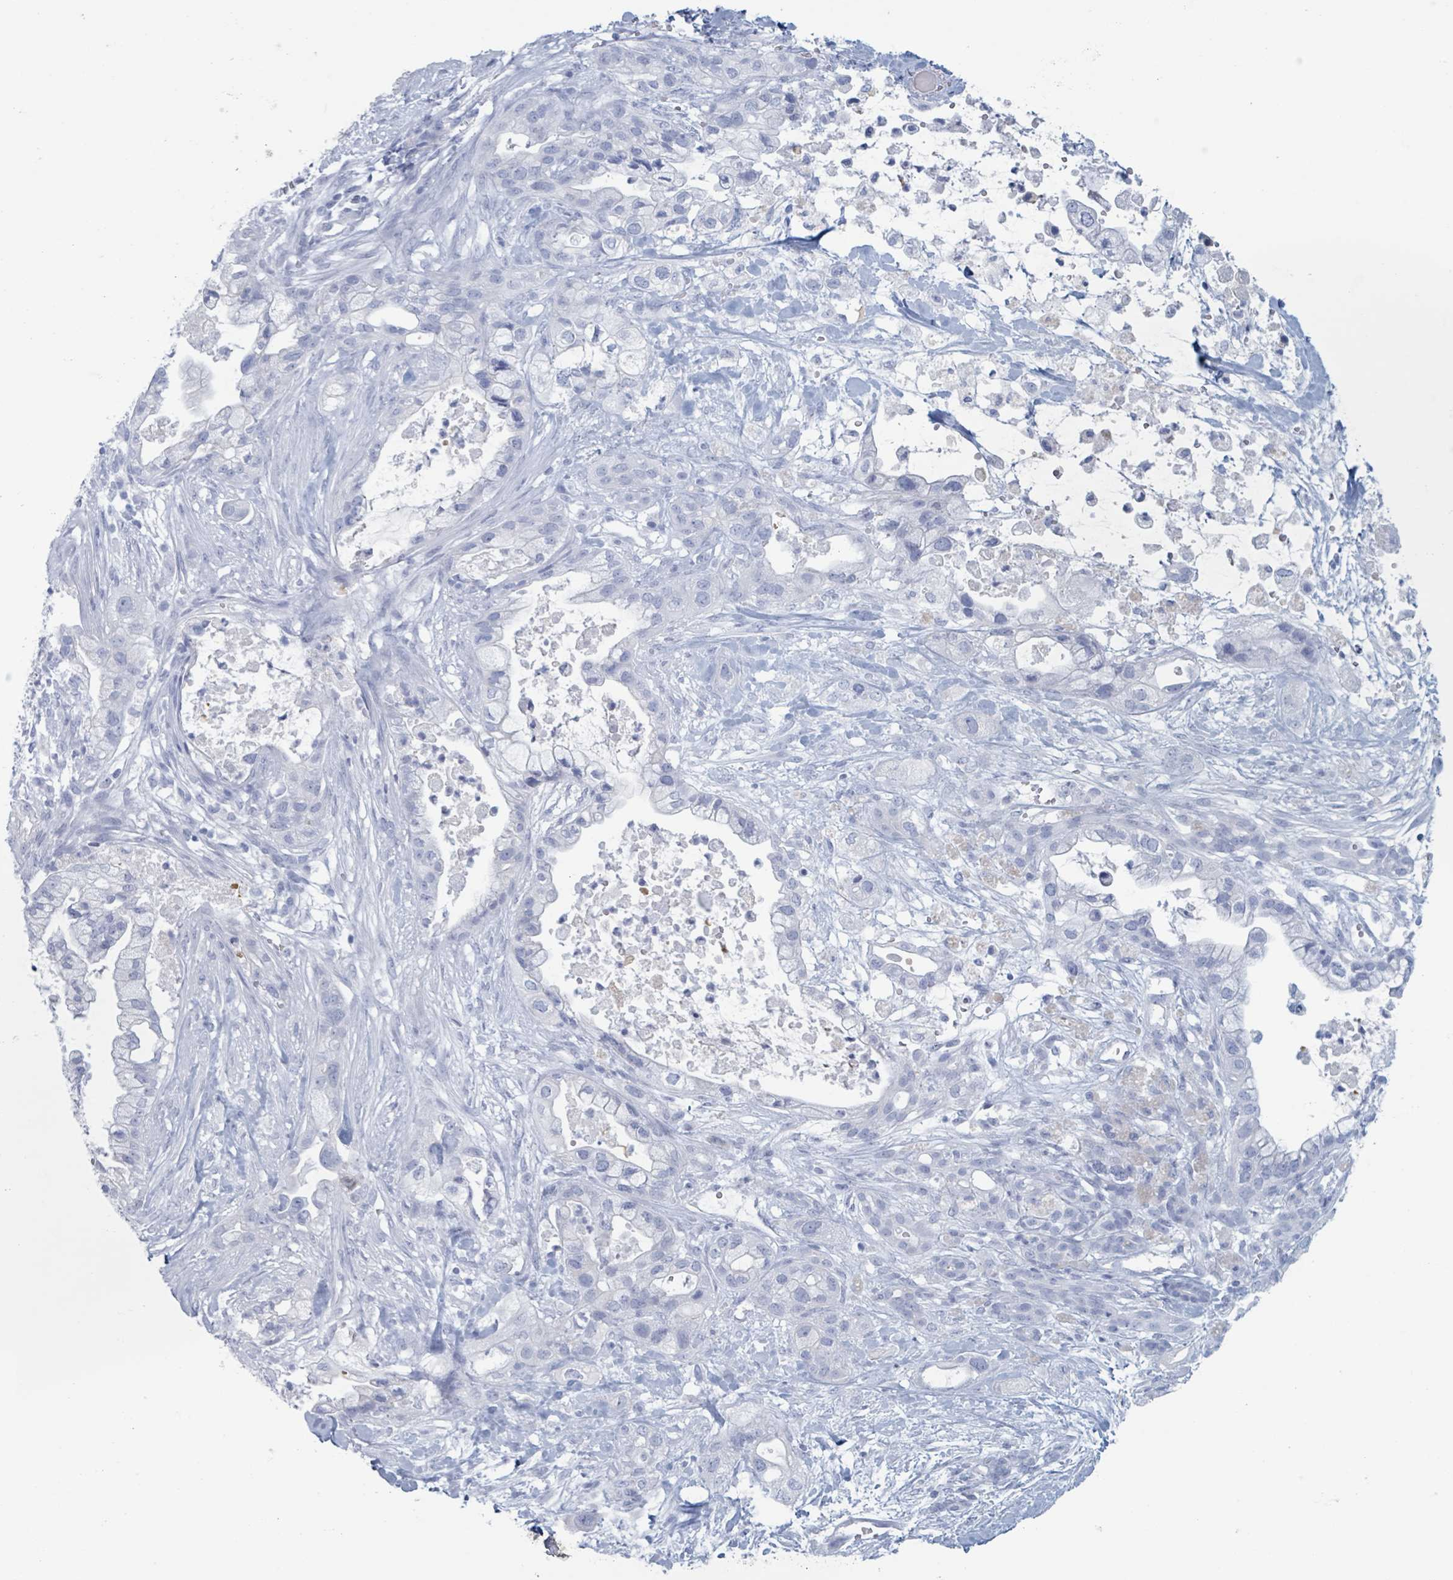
{"staining": {"intensity": "negative", "quantity": "none", "location": "none"}, "tissue": "pancreatic cancer", "cell_type": "Tumor cells", "image_type": "cancer", "snomed": [{"axis": "morphology", "description": "Adenocarcinoma, NOS"}, {"axis": "topography", "description": "Pancreas"}], "caption": "Immunohistochemistry (IHC) of pancreatic cancer exhibits no staining in tumor cells.", "gene": "KLK4", "patient": {"sex": "male", "age": 44}}